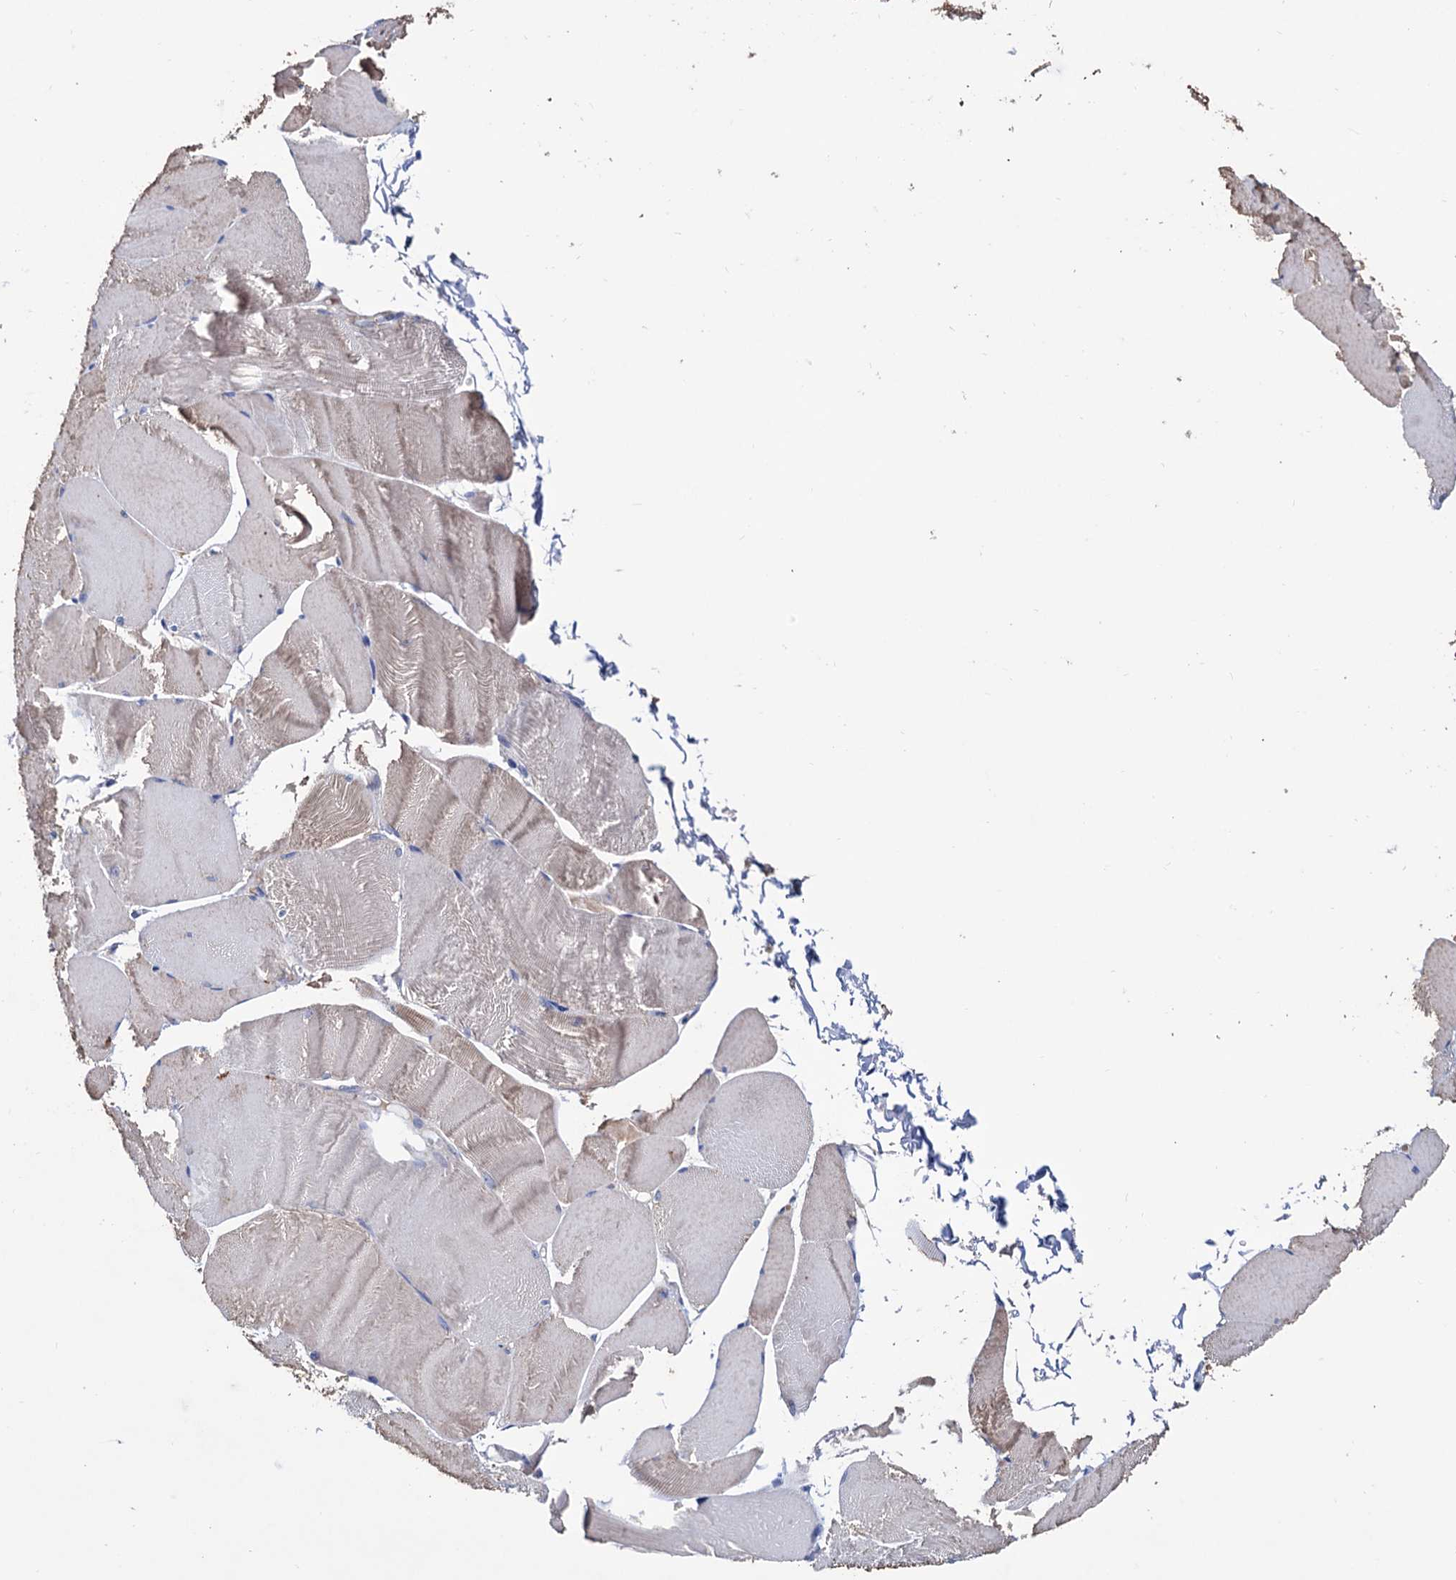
{"staining": {"intensity": "negative", "quantity": "none", "location": "none"}, "tissue": "skeletal muscle", "cell_type": "Myocytes", "image_type": "normal", "snomed": [{"axis": "morphology", "description": "Normal tissue, NOS"}, {"axis": "morphology", "description": "Basal cell carcinoma"}, {"axis": "topography", "description": "Skeletal muscle"}], "caption": "Immunohistochemistry histopathology image of unremarkable skeletal muscle: human skeletal muscle stained with DAB (3,3'-diaminobenzidine) demonstrates no significant protein positivity in myocytes.", "gene": "NPAS4", "patient": {"sex": "female", "age": 64}}